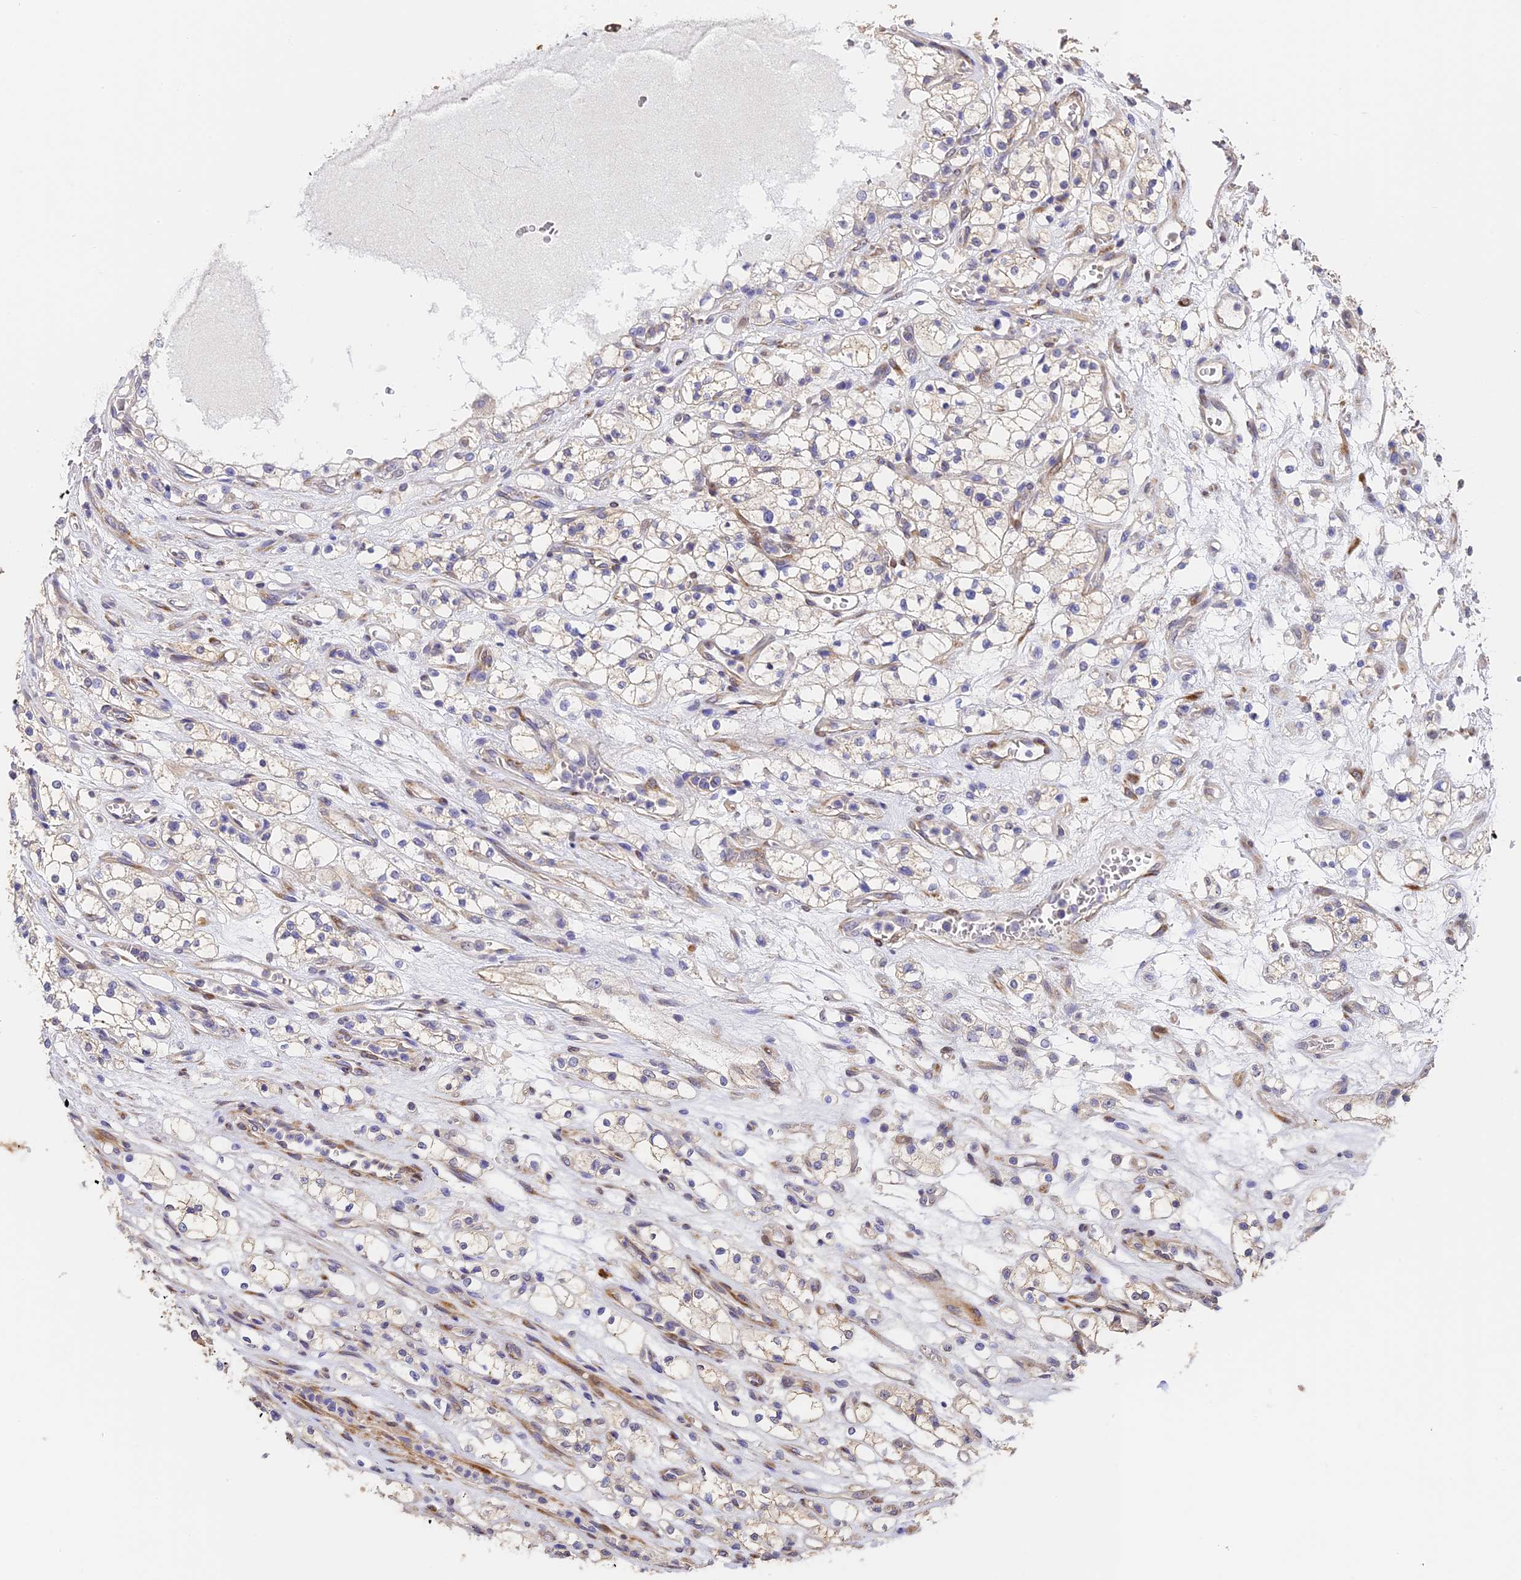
{"staining": {"intensity": "negative", "quantity": "none", "location": "none"}, "tissue": "renal cancer", "cell_type": "Tumor cells", "image_type": "cancer", "snomed": [{"axis": "morphology", "description": "Adenocarcinoma, NOS"}, {"axis": "topography", "description": "Kidney"}], "caption": "An immunohistochemistry (IHC) photomicrograph of renal cancer is shown. There is no staining in tumor cells of renal cancer.", "gene": "SLC11A1", "patient": {"sex": "female", "age": 69}}